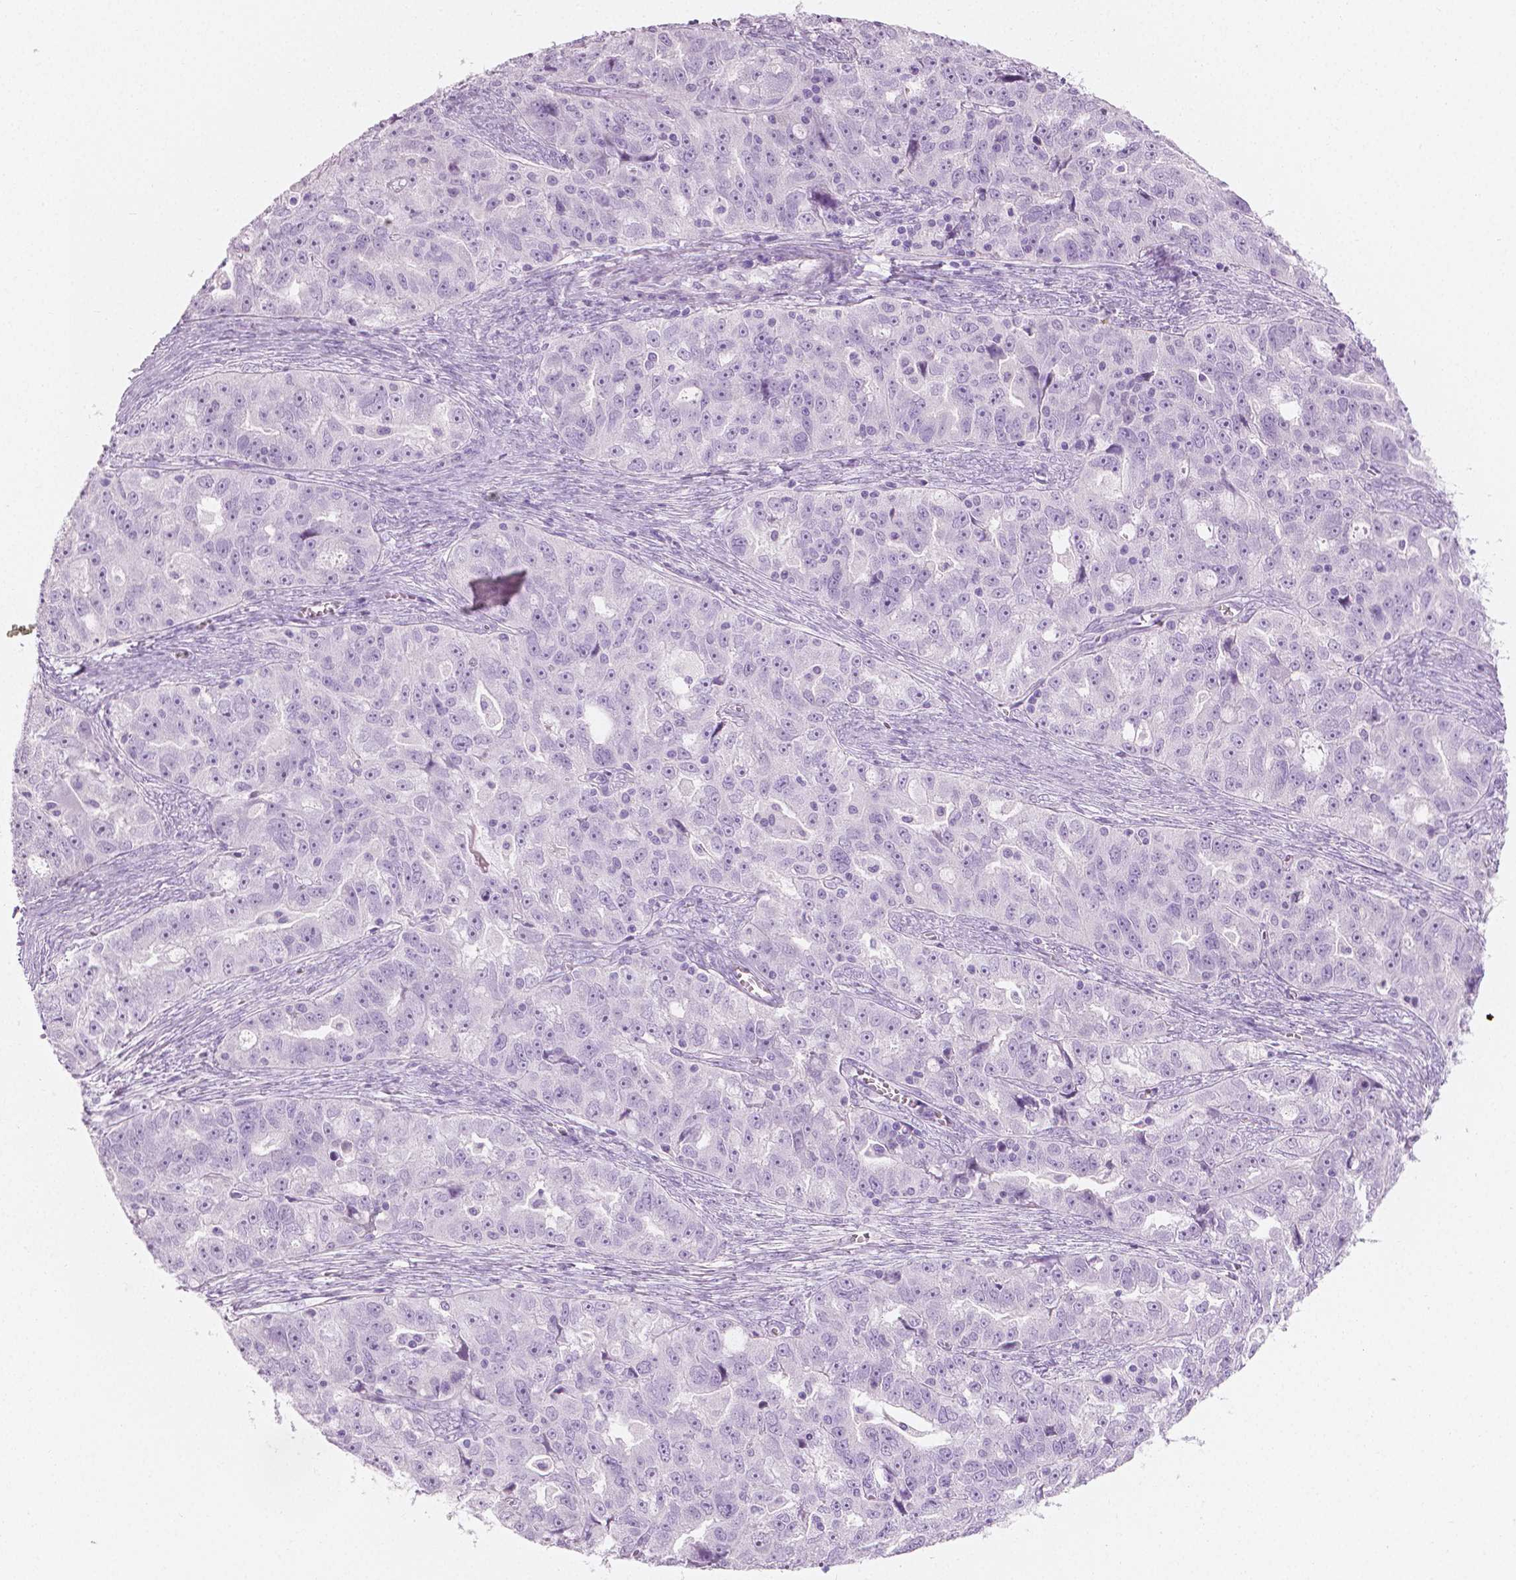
{"staining": {"intensity": "negative", "quantity": "none", "location": "none"}, "tissue": "ovarian cancer", "cell_type": "Tumor cells", "image_type": "cancer", "snomed": [{"axis": "morphology", "description": "Cystadenocarcinoma, serous, NOS"}, {"axis": "topography", "description": "Ovary"}], "caption": "Tumor cells show no significant protein positivity in serous cystadenocarcinoma (ovarian).", "gene": "PLIN4", "patient": {"sex": "female", "age": 51}}